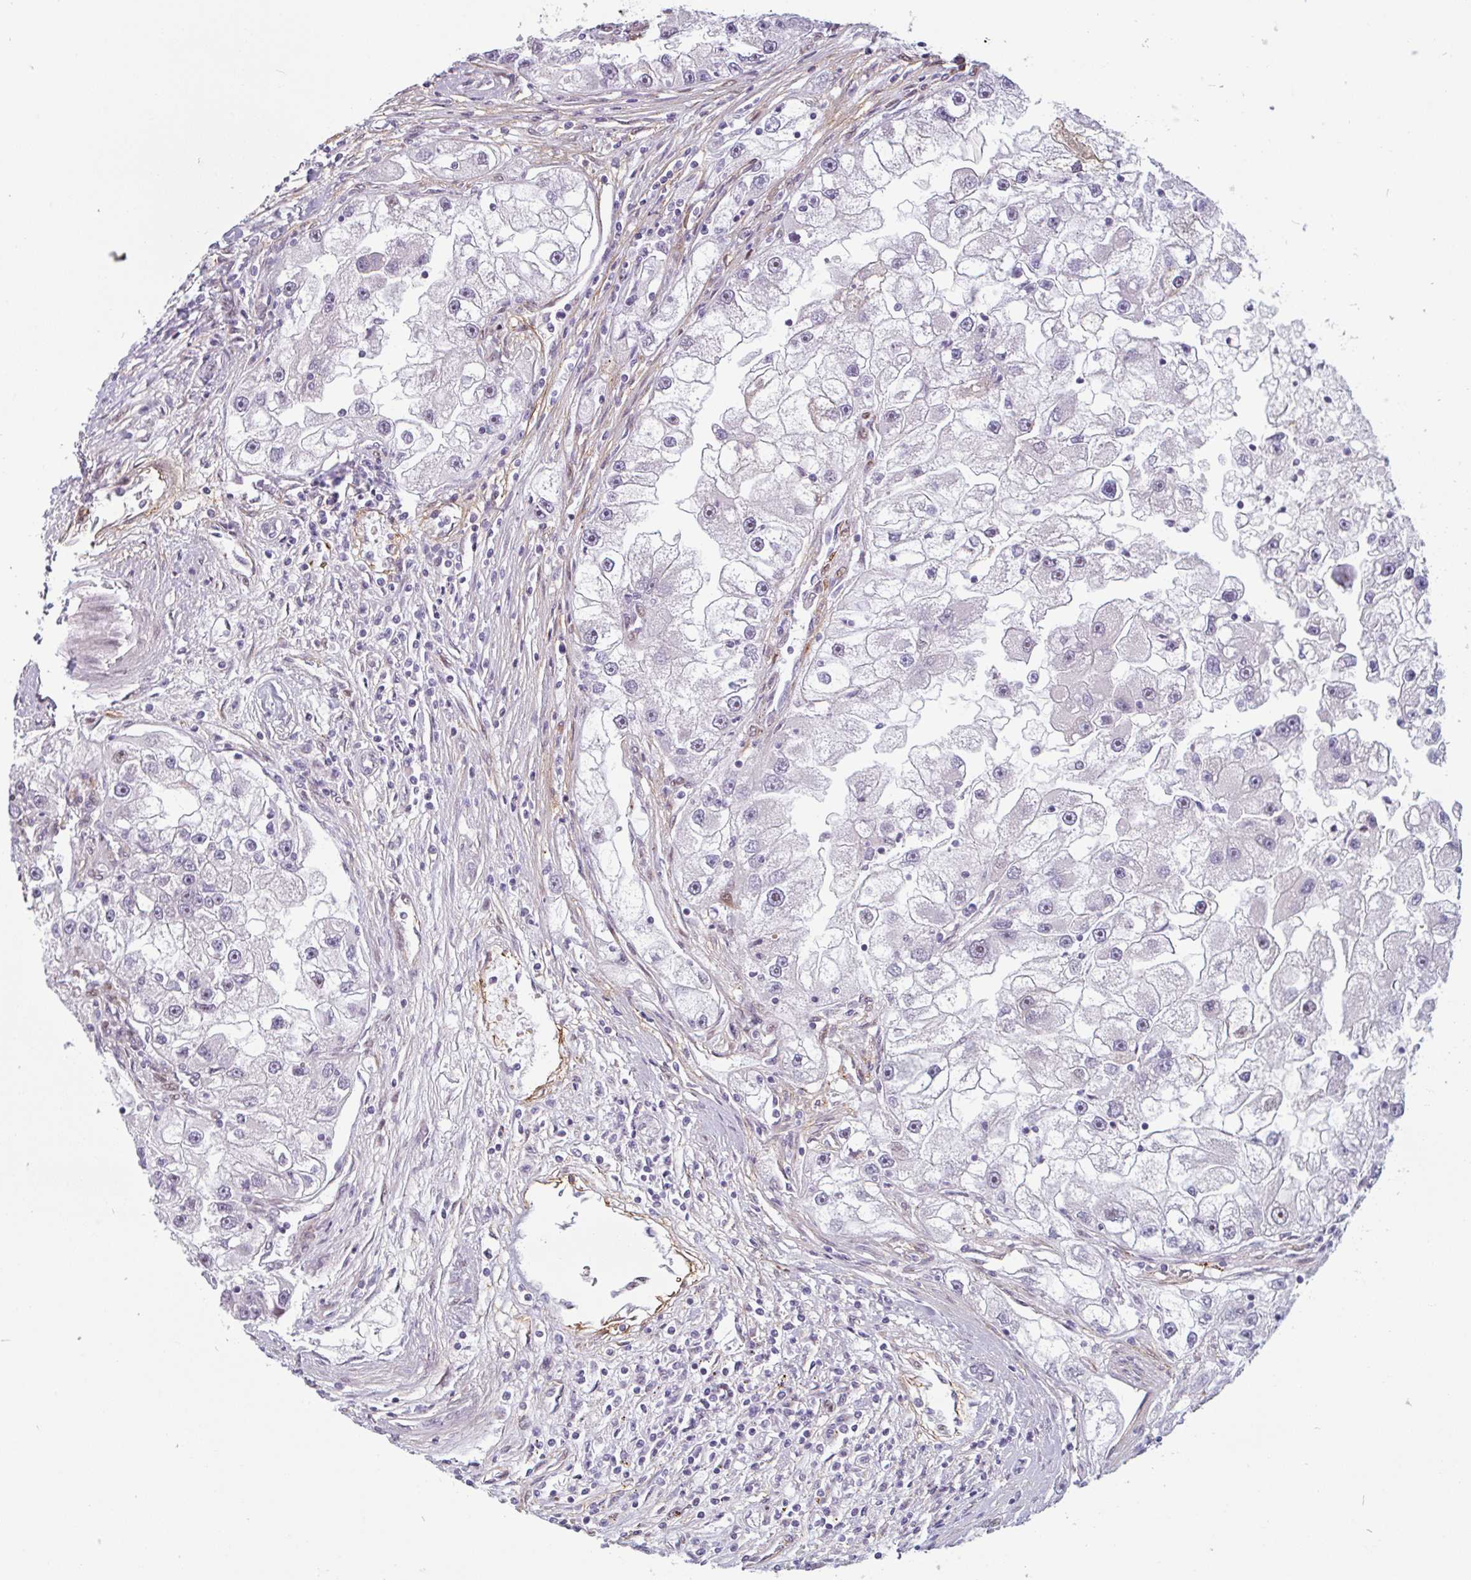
{"staining": {"intensity": "negative", "quantity": "none", "location": "none"}, "tissue": "renal cancer", "cell_type": "Tumor cells", "image_type": "cancer", "snomed": [{"axis": "morphology", "description": "Adenocarcinoma, NOS"}, {"axis": "topography", "description": "Kidney"}], "caption": "A histopathology image of renal adenocarcinoma stained for a protein displays no brown staining in tumor cells.", "gene": "TMEM119", "patient": {"sex": "male", "age": 63}}